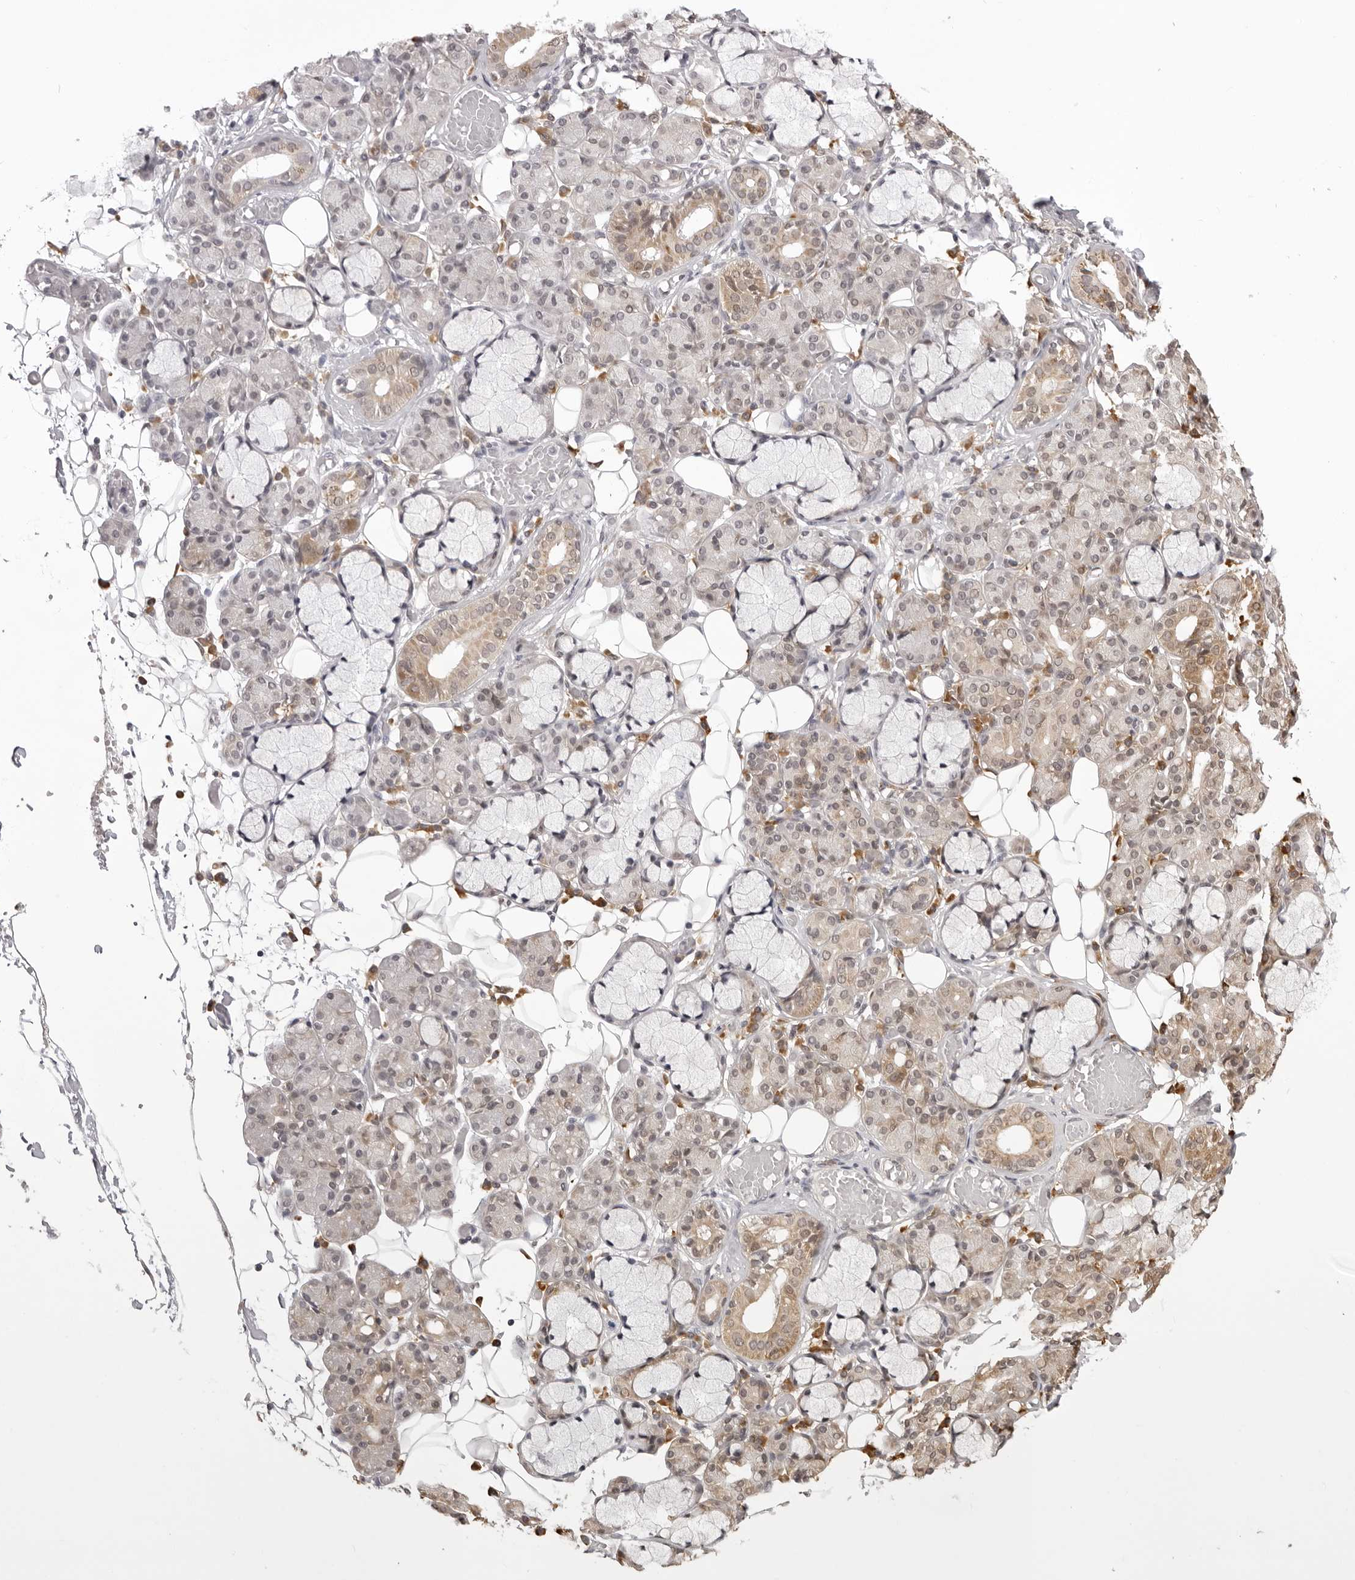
{"staining": {"intensity": "weak", "quantity": "<25%", "location": "cytoplasmic/membranous"}, "tissue": "salivary gland", "cell_type": "Glandular cells", "image_type": "normal", "snomed": [{"axis": "morphology", "description": "Normal tissue, NOS"}, {"axis": "topography", "description": "Salivary gland"}], "caption": "Immunohistochemistry (IHC) photomicrograph of benign human salivary gland stained for a protein (brown), which demonstrates no expression in glandular cells.", "gene": "ZC3H11A", "patient": {"sex": "male", "age": 63}}